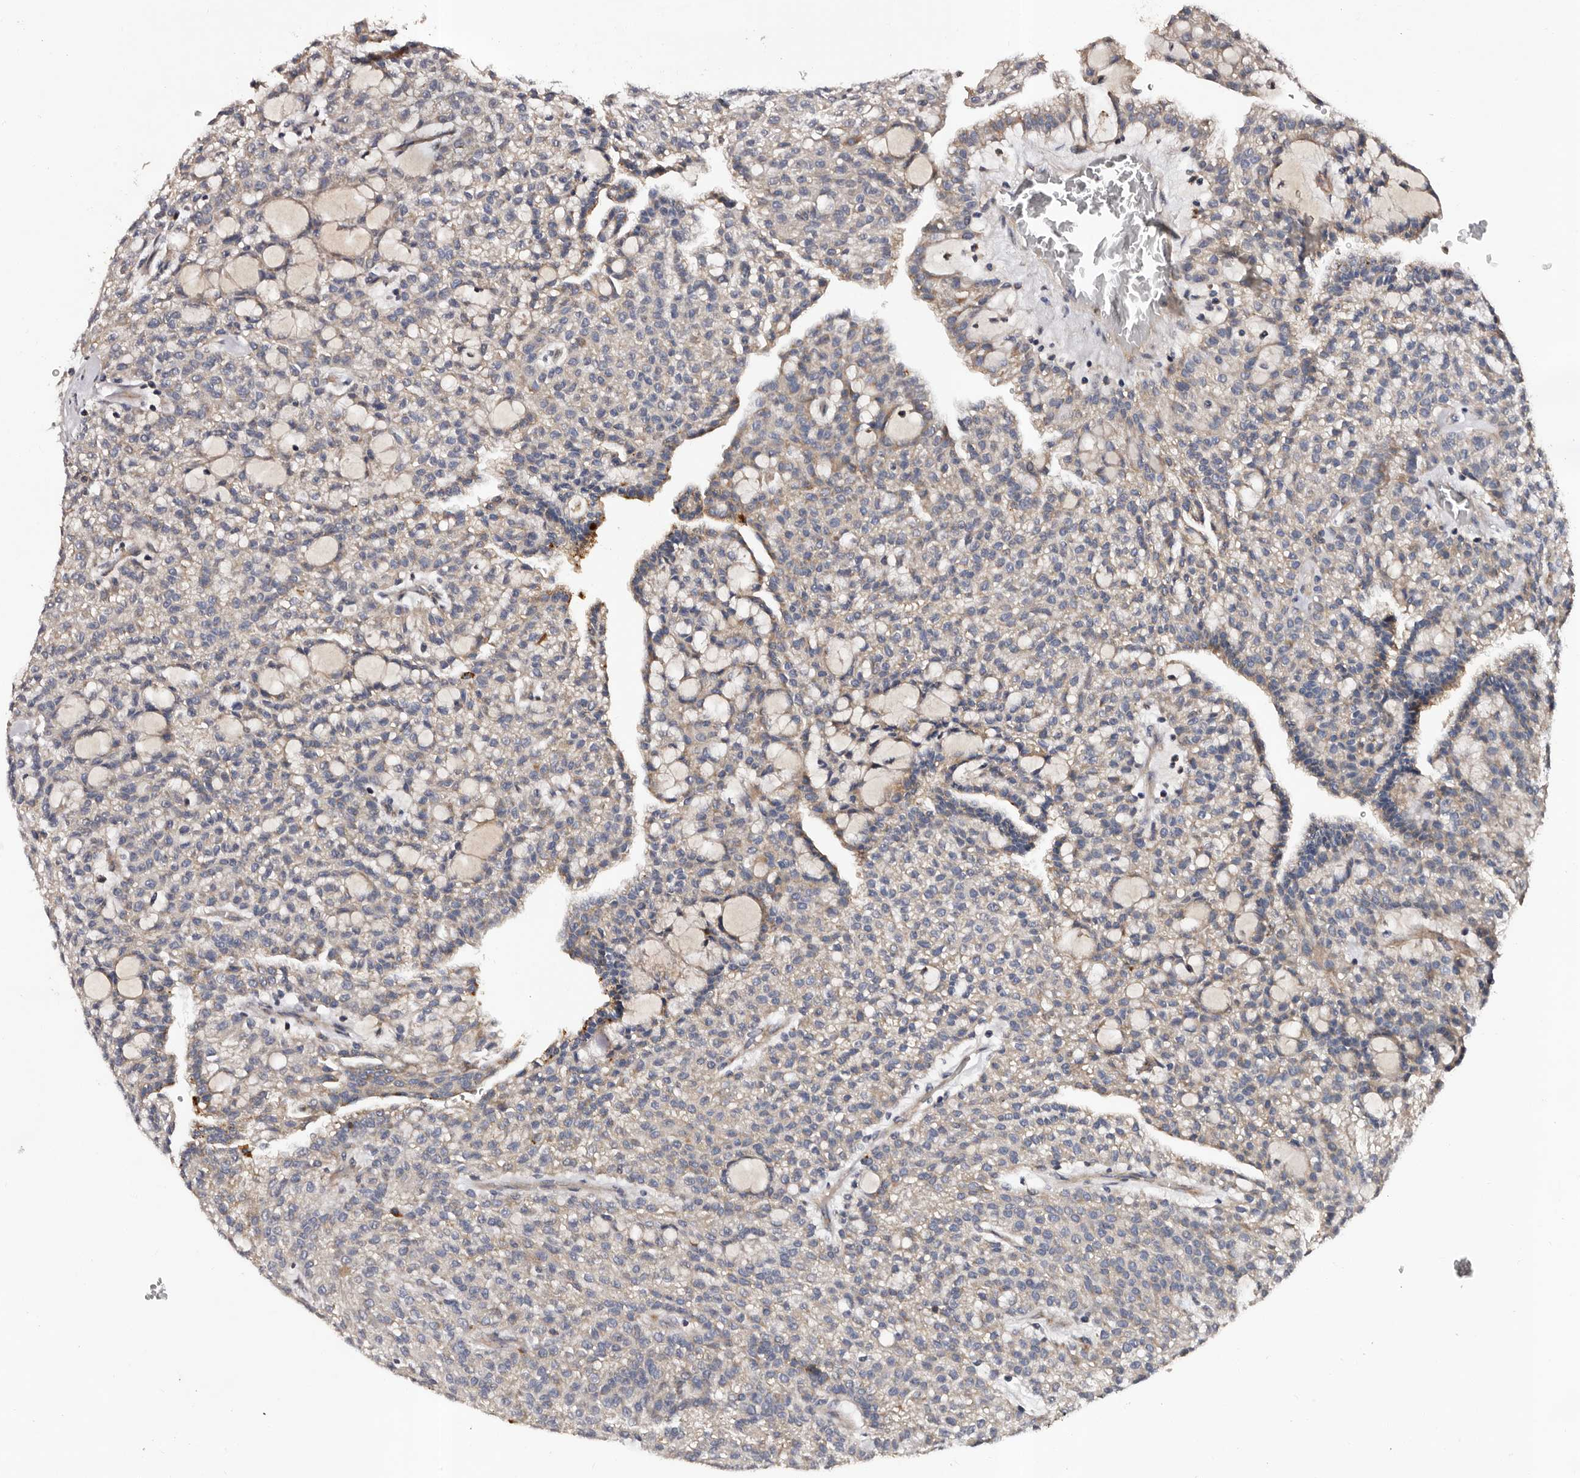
{"staining": {"intensity": "negative", "quantity": "none", "location": "none"}, "tissue": "renal cancer", "cell_type": "Tumor cells", "image_type": "cancer", "snomed": [{"axis": "morphology", "description": "Adenocarcinoma, NOS"}, {"axis": "topography", "description": "Kidney"}], "caption": "DAB (3,3'-diaminobenzidine) immunohistochemical staining of renal adenocarcinoma displays no significant expression in tumor cells. (Brightfield microscopy of DAB (3,3'-diaminobenzidine) IHC at high magnification).", "gene": "ADCK5", "patient": {"sex": "male", "age": 63}}